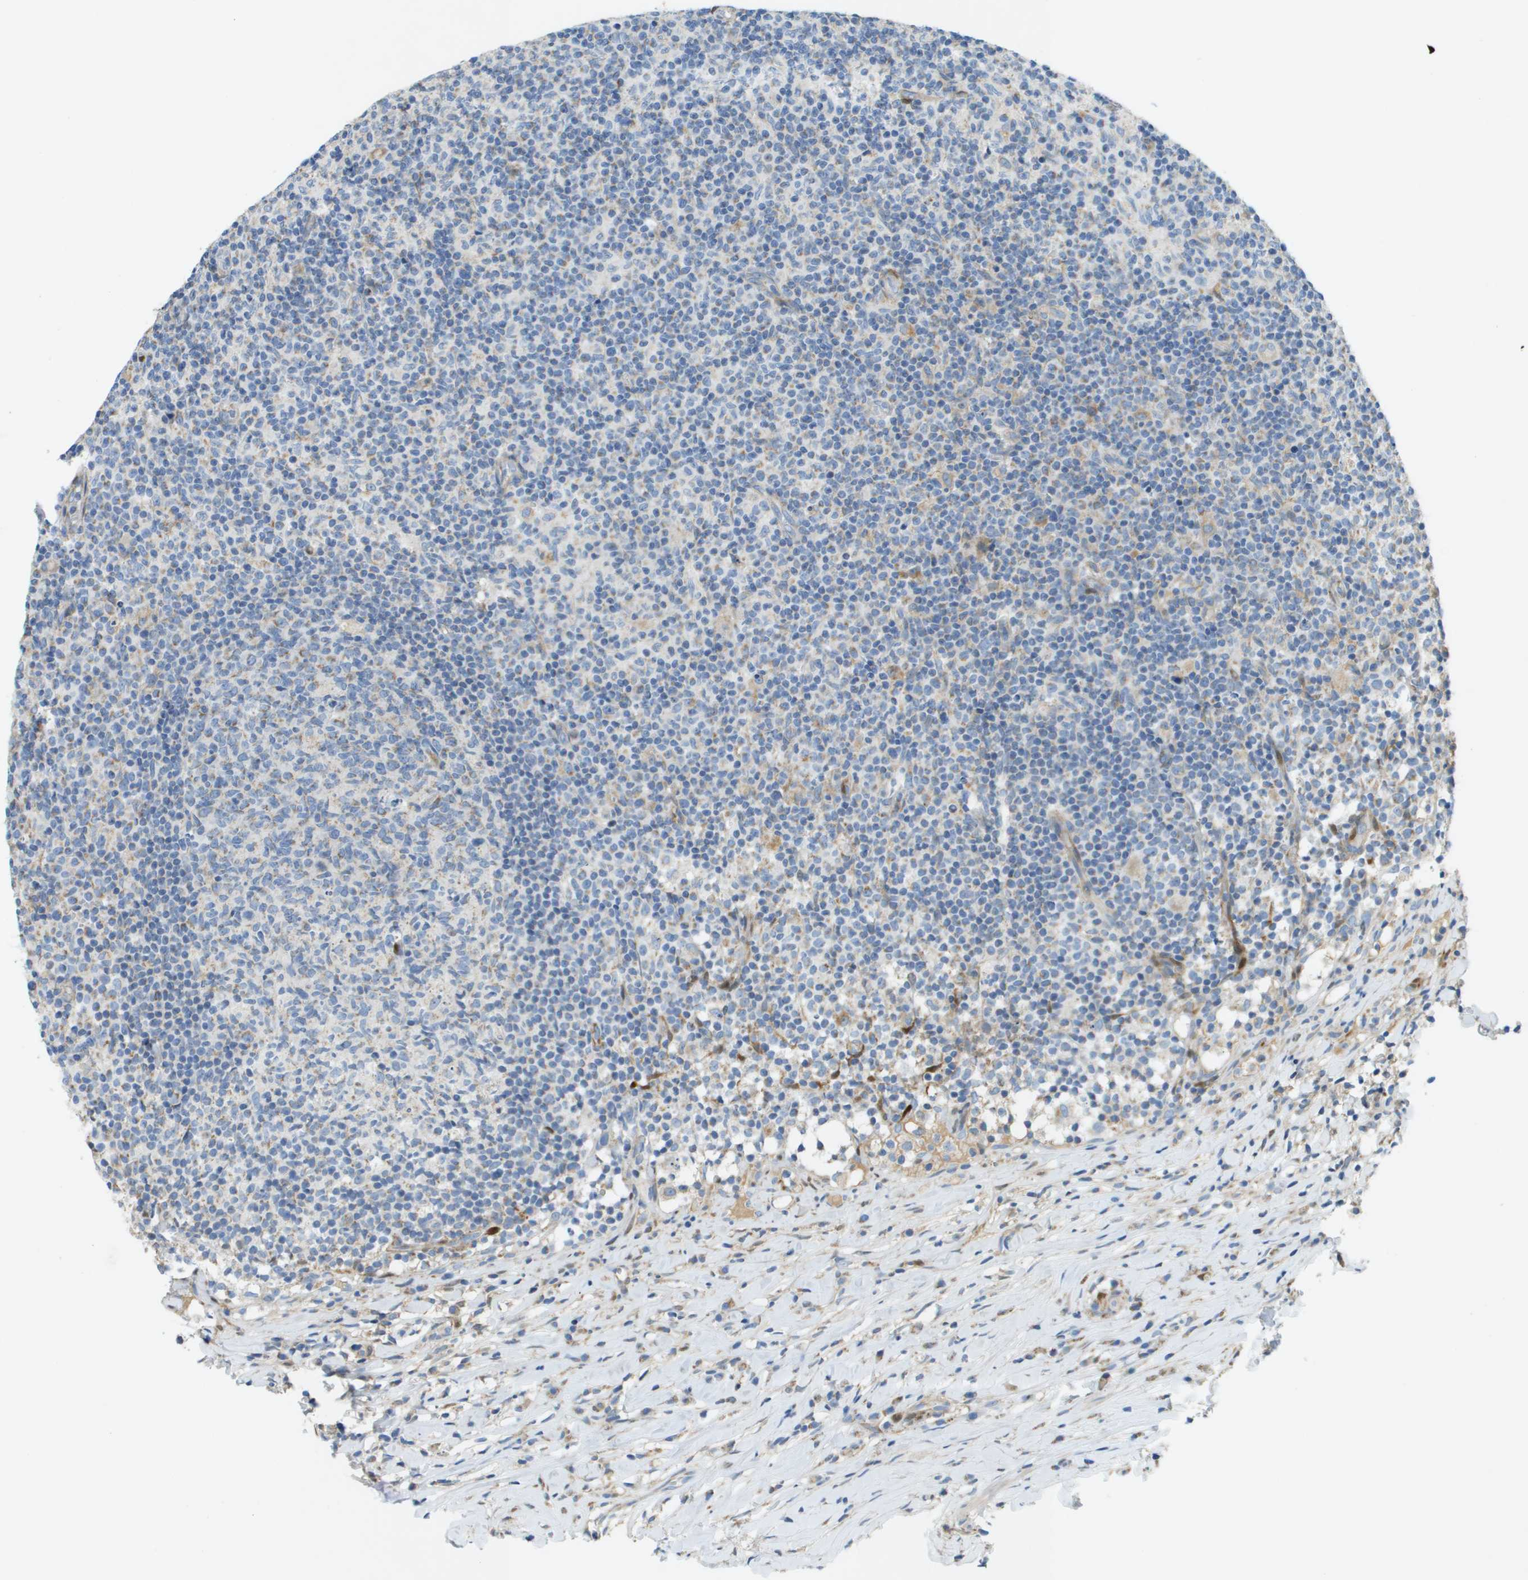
{"staining": {"intensity": "weak", "quantity": "<25%", "location": "cytoplasmic/membranous"}, "tissue": "lymph node", "cell_type": "Germinal center cells", "image_type": "normal", "snomed": [{"axis": "morphology", "description": "Normal tissue, NOS"}, {"axis": "morphology", "description": "Inflammation, NOS"}, {"axis": "topography", "description": "Lymph node"}], "caption": "Immunohistochemical staining of benign lymph node shows no significant expression in germinal center cells.", "gene": "CYGB", "patient": {"sex": "male", "age": 55}}